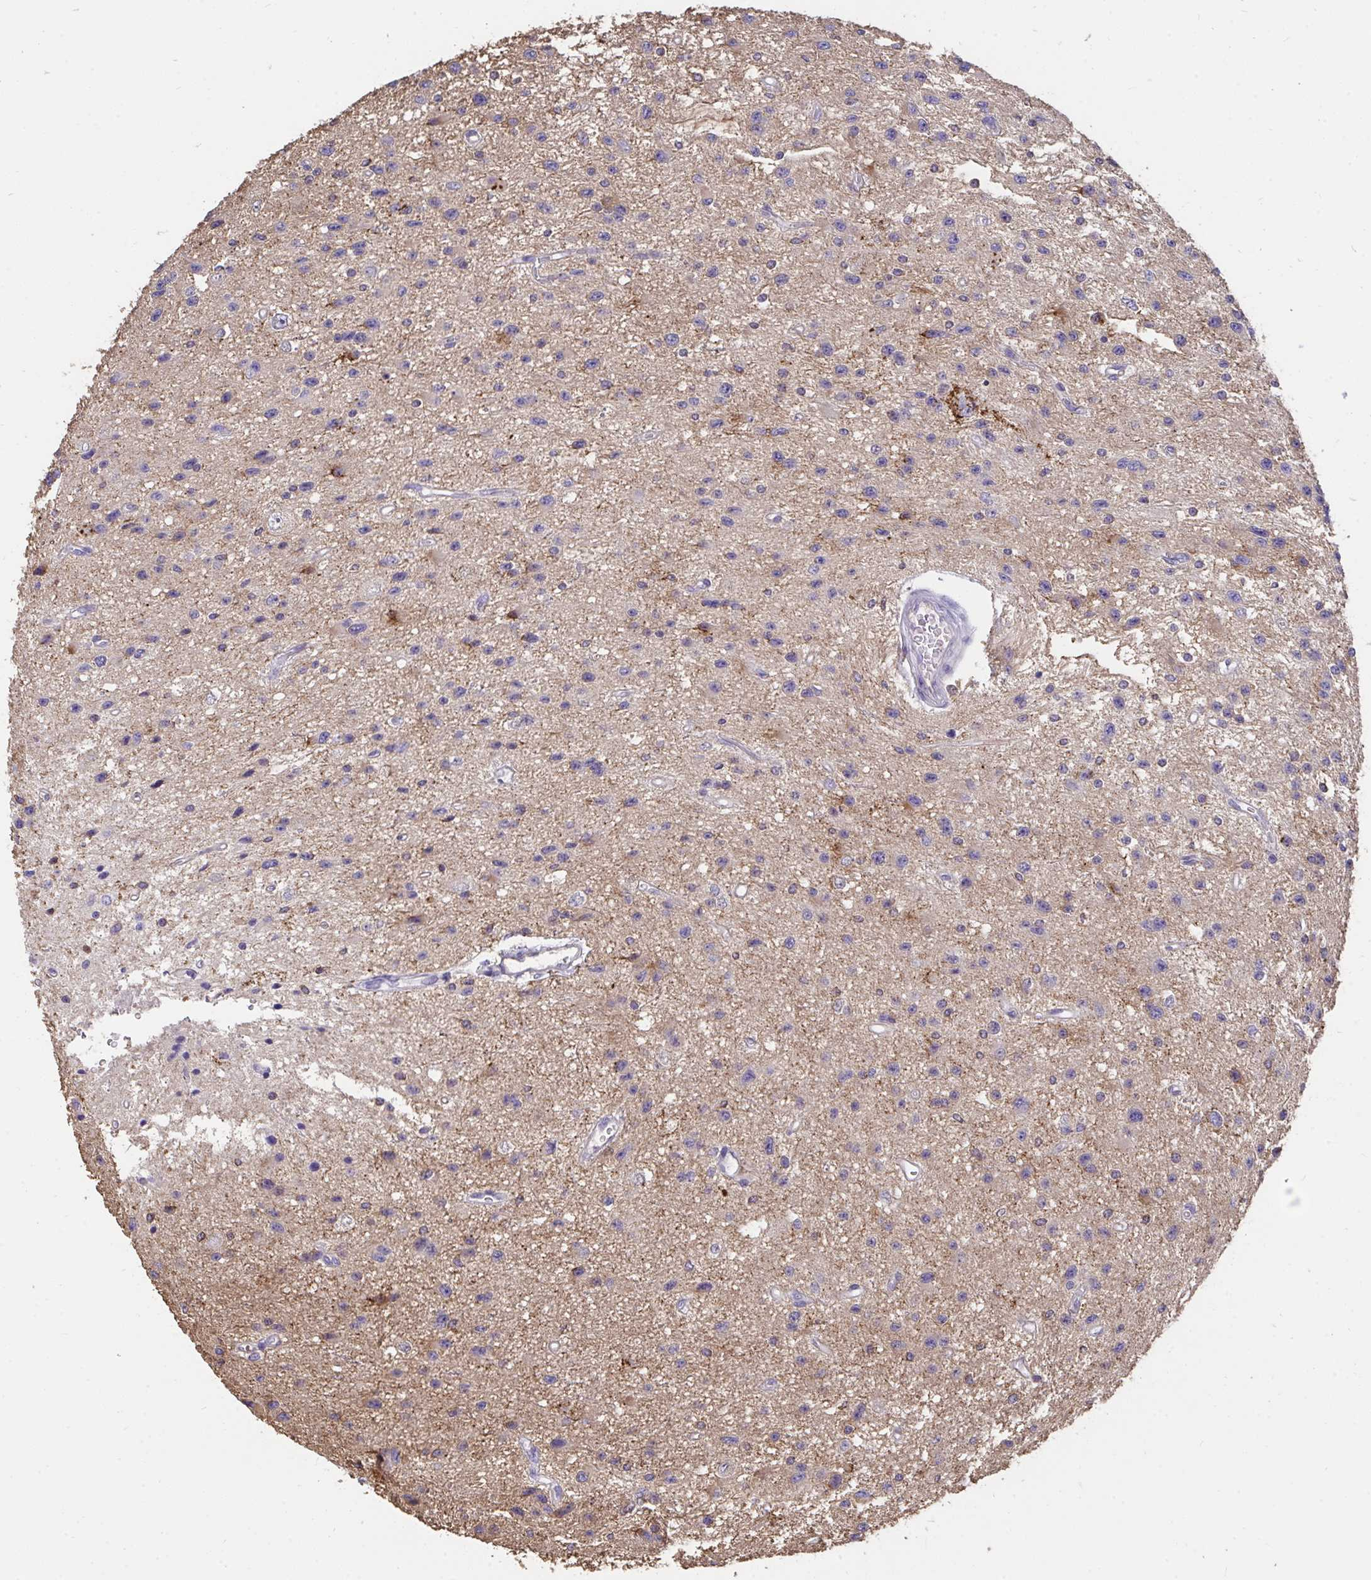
{"staining": {"intensity": "negative", "quantity": "none", "location": "none"}, "tissue": "glioma", "cell_type": "Tumor cells", "image_type": "cancer", "snomed": [{"axis": "morphology", "description": "Glioma, malignant, Low grade"}, {"axis": "topography", "description": "Brain"}], "caption": "High magnification brightfield microscopy of low-grade glioma (malignant) stained with DAB (3,3'-diaminobenzidine) (brown) and counterstained with hematoxylin (blue): tumor cells show no significant expression.", "gene": "CFL1", "patient": {"sex": "male", "age": 43}}